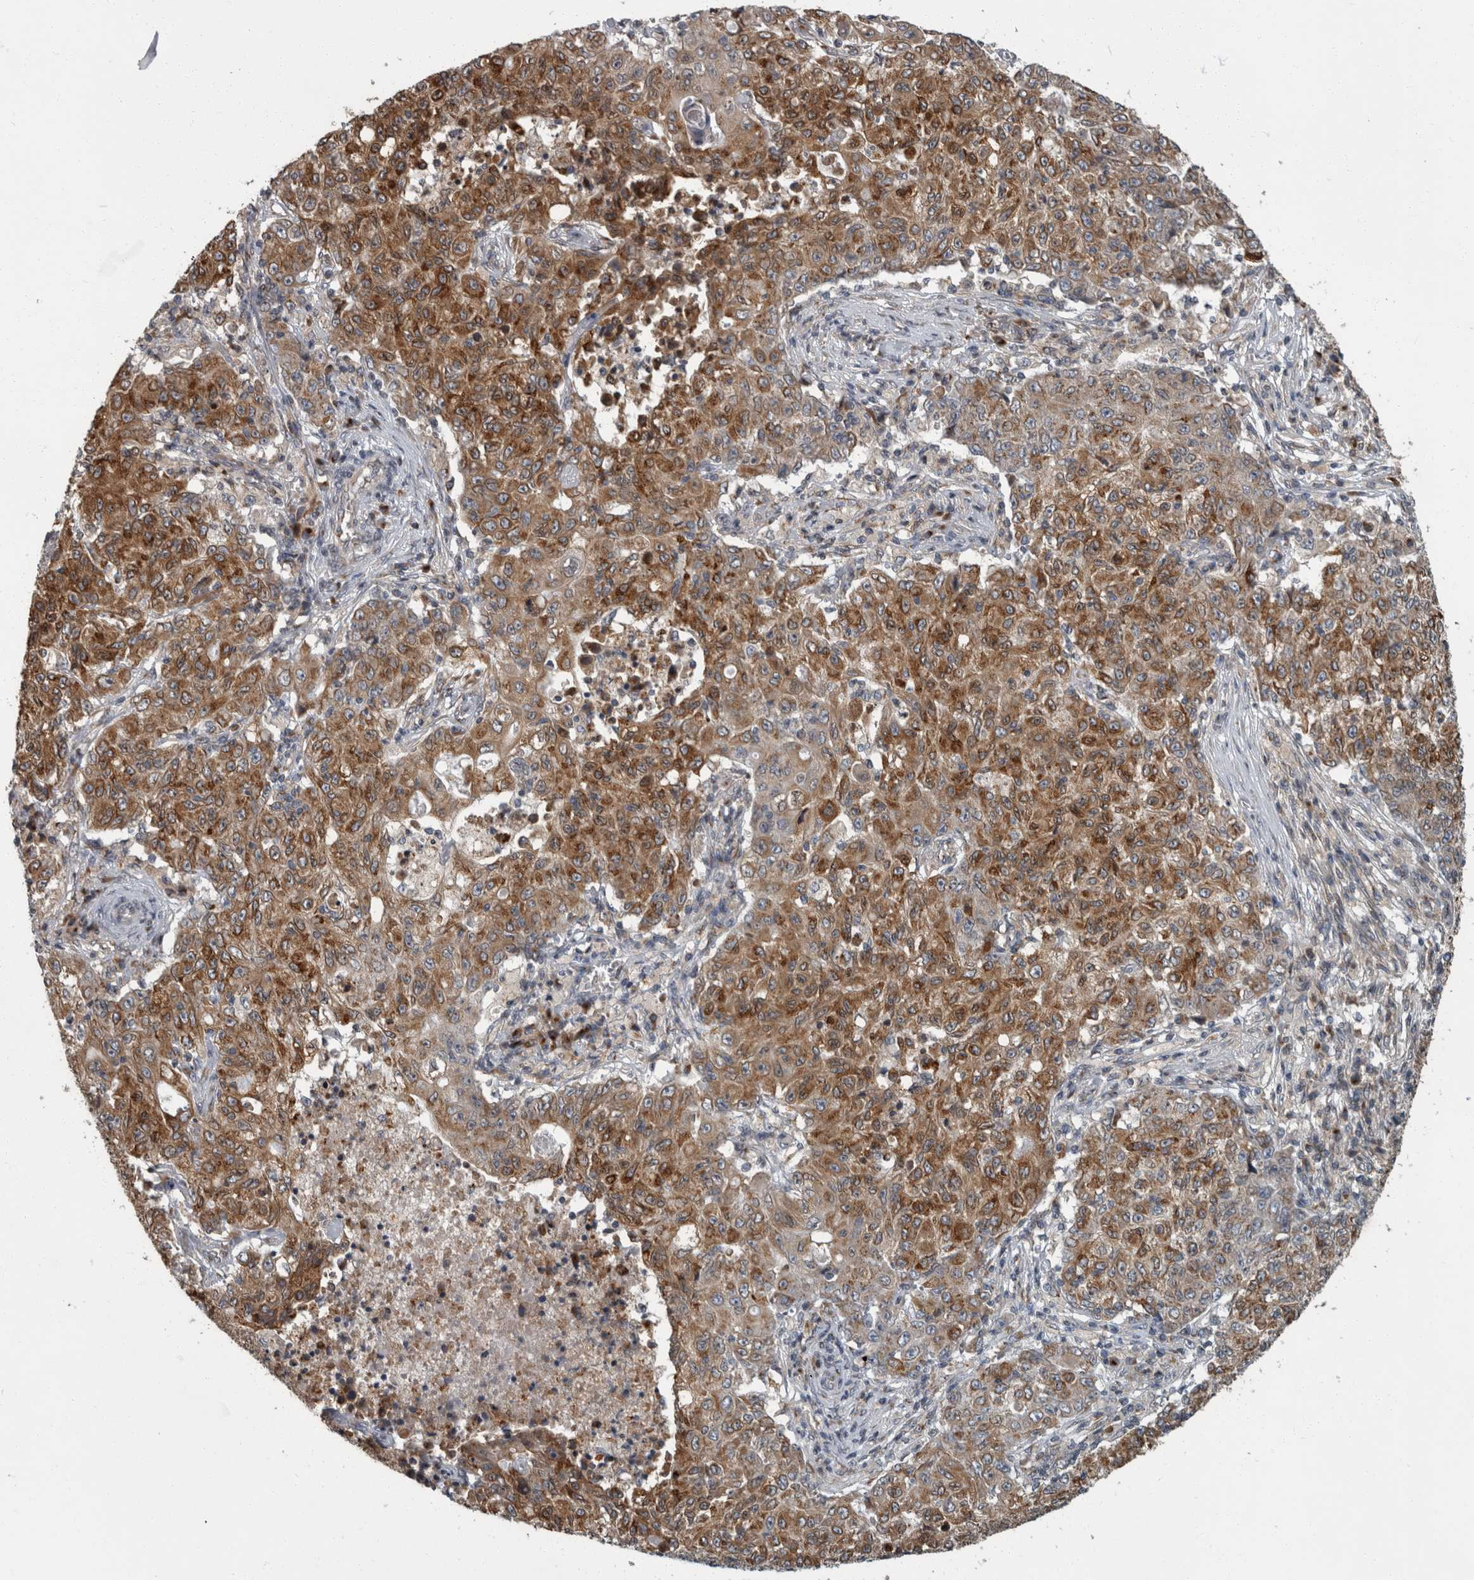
{"staining": {"intensity": "moderate", "quantity": ">75%", "location": "cytoplasmic/membranous"}, "tissue": "ovarian cancer", "cell_type": "Tumor cells", "image_type": "cancer", "snomed": [{"axis": "morphology", "description": "Carcinoma, endometroid"}, {"axis": "topography", "description": "Ovary"}], "caption": "This histopathology image exhibits immunohistochemistry staining of human endometroid carcinoma (ovarian), with medium moderate cytoplasmic/membranous expression in approximately >75% of tumor cells.", "gene": "LMAN2L", "patient": {"sex": "female", "age": 42}}